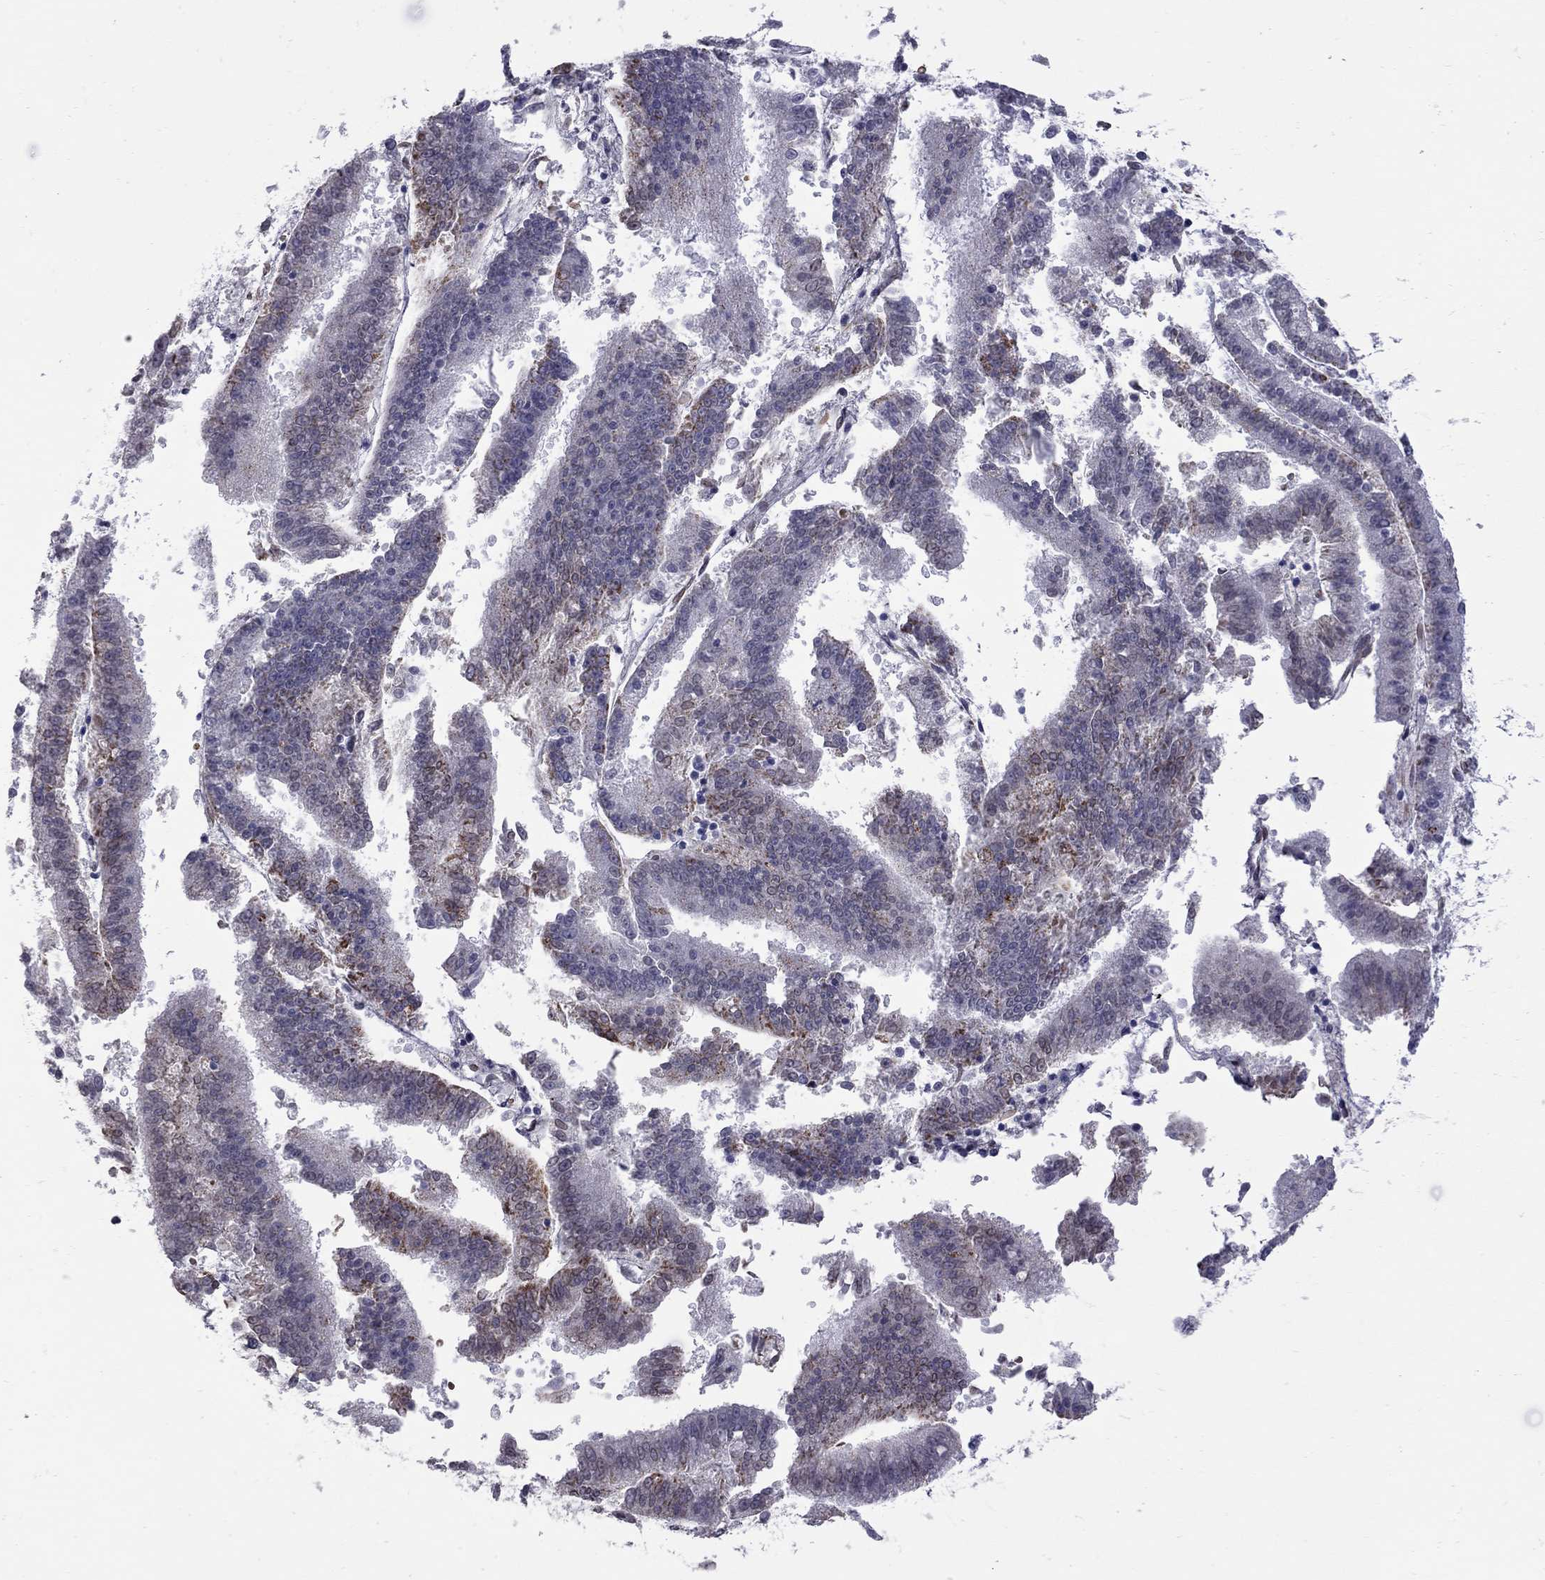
{"staining": {"intensity": "moderate", "quantity": "<25%", "location": "cytoplasmic/membranous"}, "tissue": "endometrial cancer", "cell_type": "Tumor cells", "image_type": "cancer", "snomed": [{"axis": "morphology", "description": "Adenocarcinoma, NOS"}, {"axis": "topography", "description": "Endometrium"}], "caption": "Protein positivity by immunohistochemistry (IHC) reveals moderate cytoplasmic/membranous staining in approximately <25% of tumor cells in endometrial adenocarcinoma.", "gene": "CLTCL1", "patient": {"sex": "female", "age": 66}}